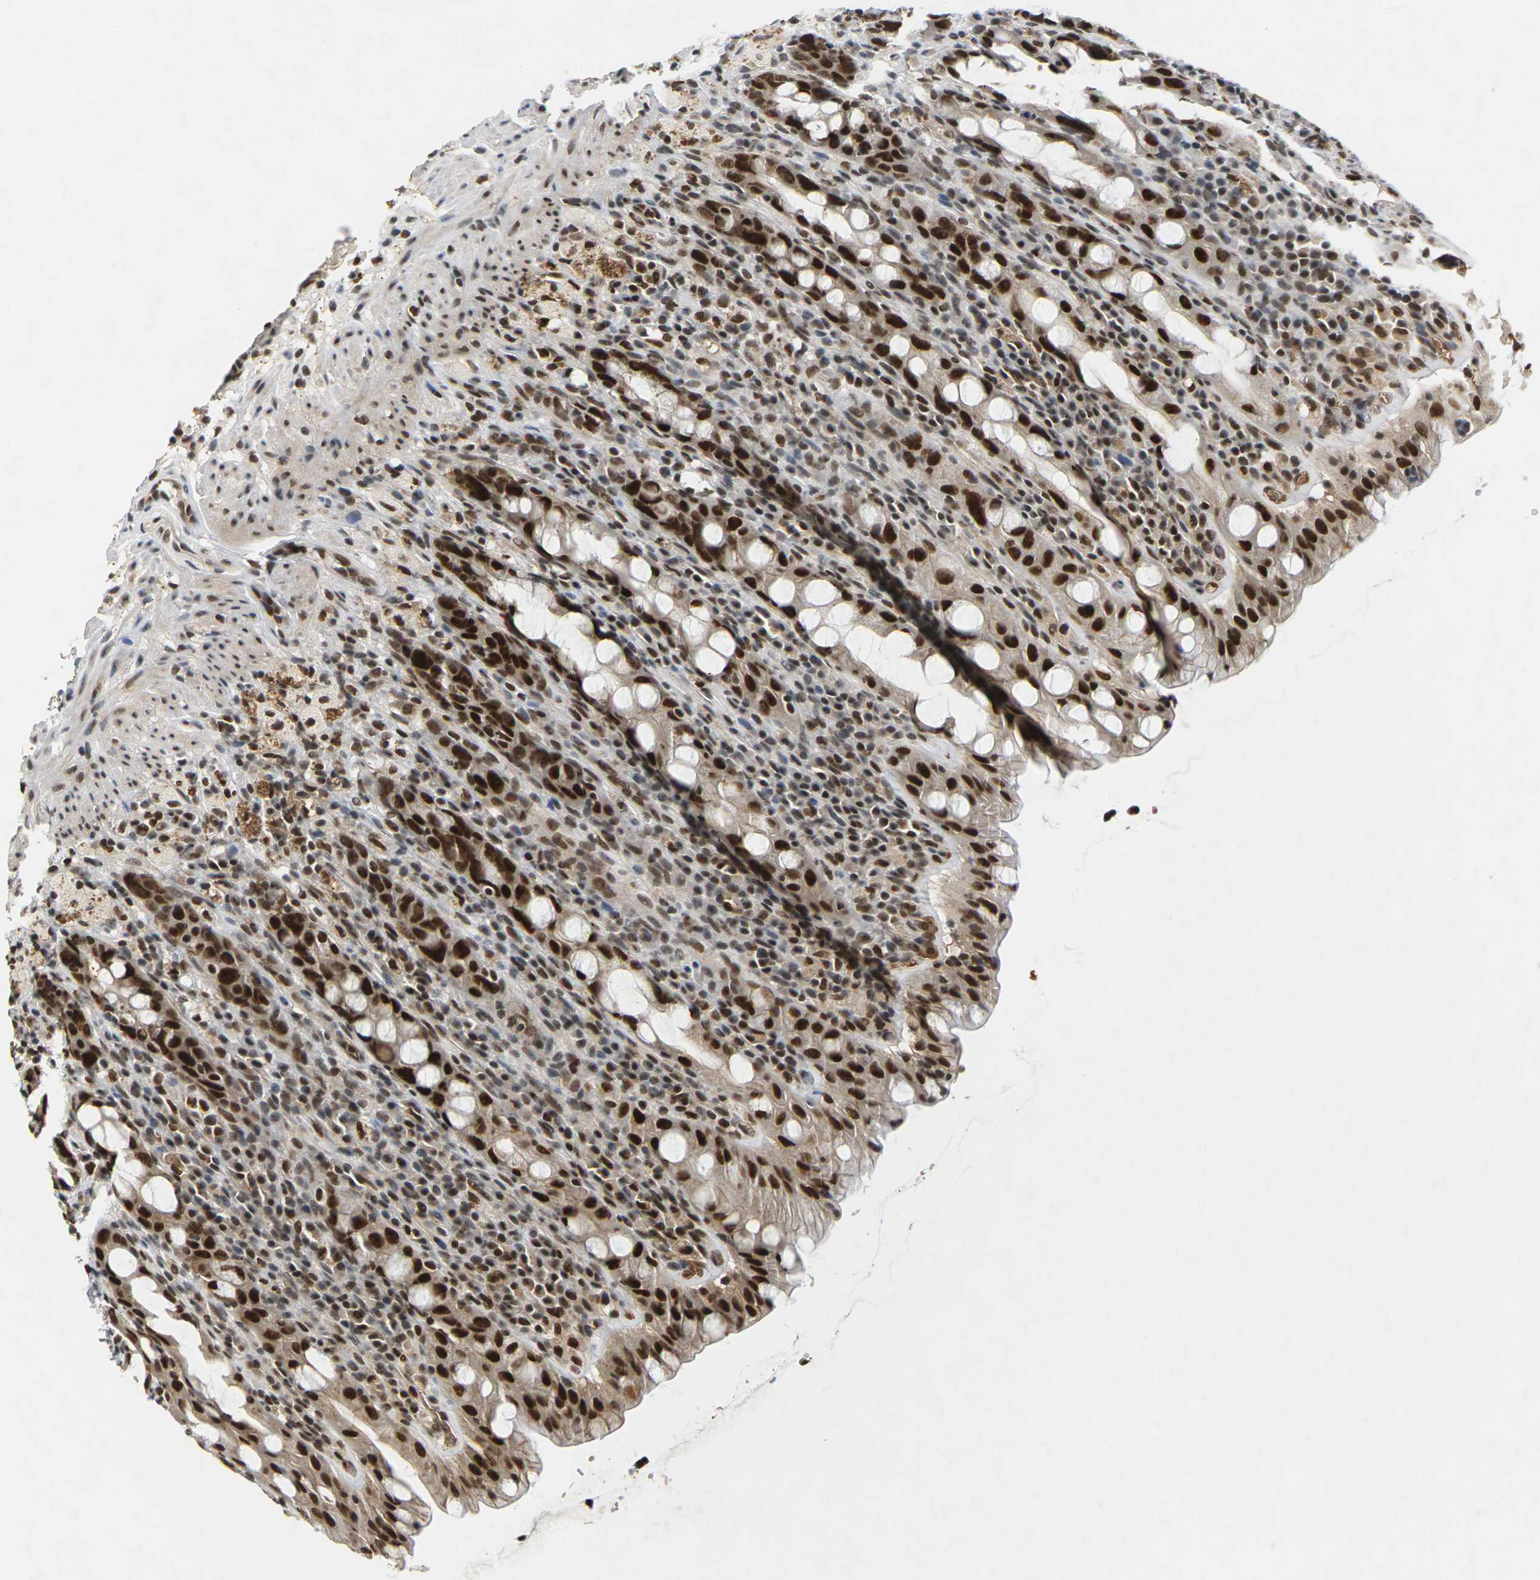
{"staining": {"intensity": "strong", "quantity": ">75%", "location": "nuclear"}, "tissue": "rectum", "cell_type": "Glandular cells", "image_type": "normal", "snomed": [{"axis": "morphology", "description": "Normal tissue, NOS"}, {"axis": "topography", "description": "Rectum"}], "caption": "An image showing strong nuclear expression in about >75% of glandular cells in unremarkable rectum, as visualized by brown immunohistochemical staining.", "gene": "NELFA", "patient": {"sex": "male", "age": 44}}